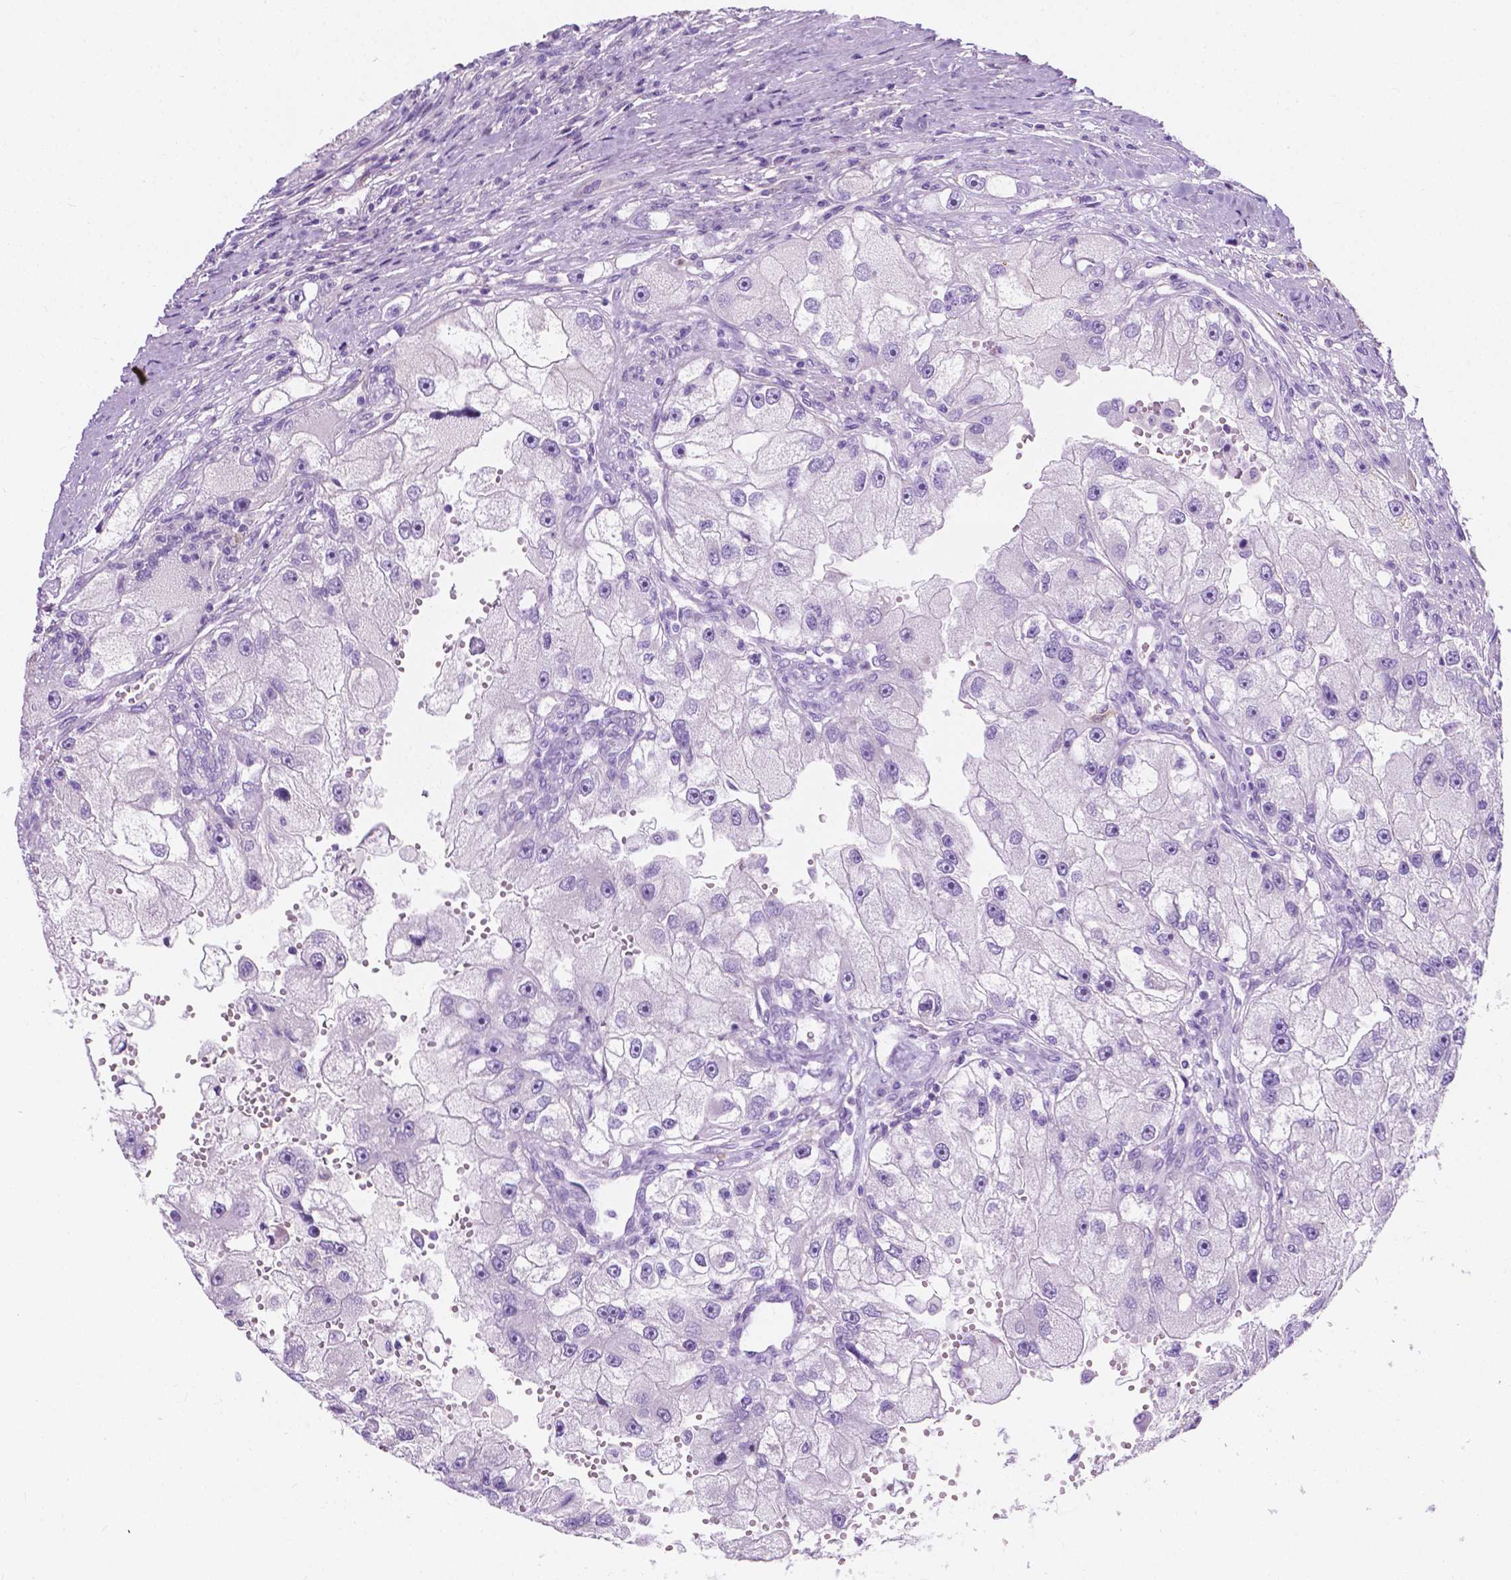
{"staining": {"intensity": "negative", "quantity": "none", "location": "none"}, "tissue": "renal cancer", "cell_type": "Tumor cells", "image_type": "cancer", "snomed": [{"axis": "morphology", "description": "Adenocarcinoma, NOS"}, {"axis": "topography", "description": "Kidney"}], "caption": "Adenocarcinoma (renal) was stained to show a protein in brown. There is no significant staining in tumor cells.", "gene": "GNAO1", "patient": {"sex": "male", "age": 63}}